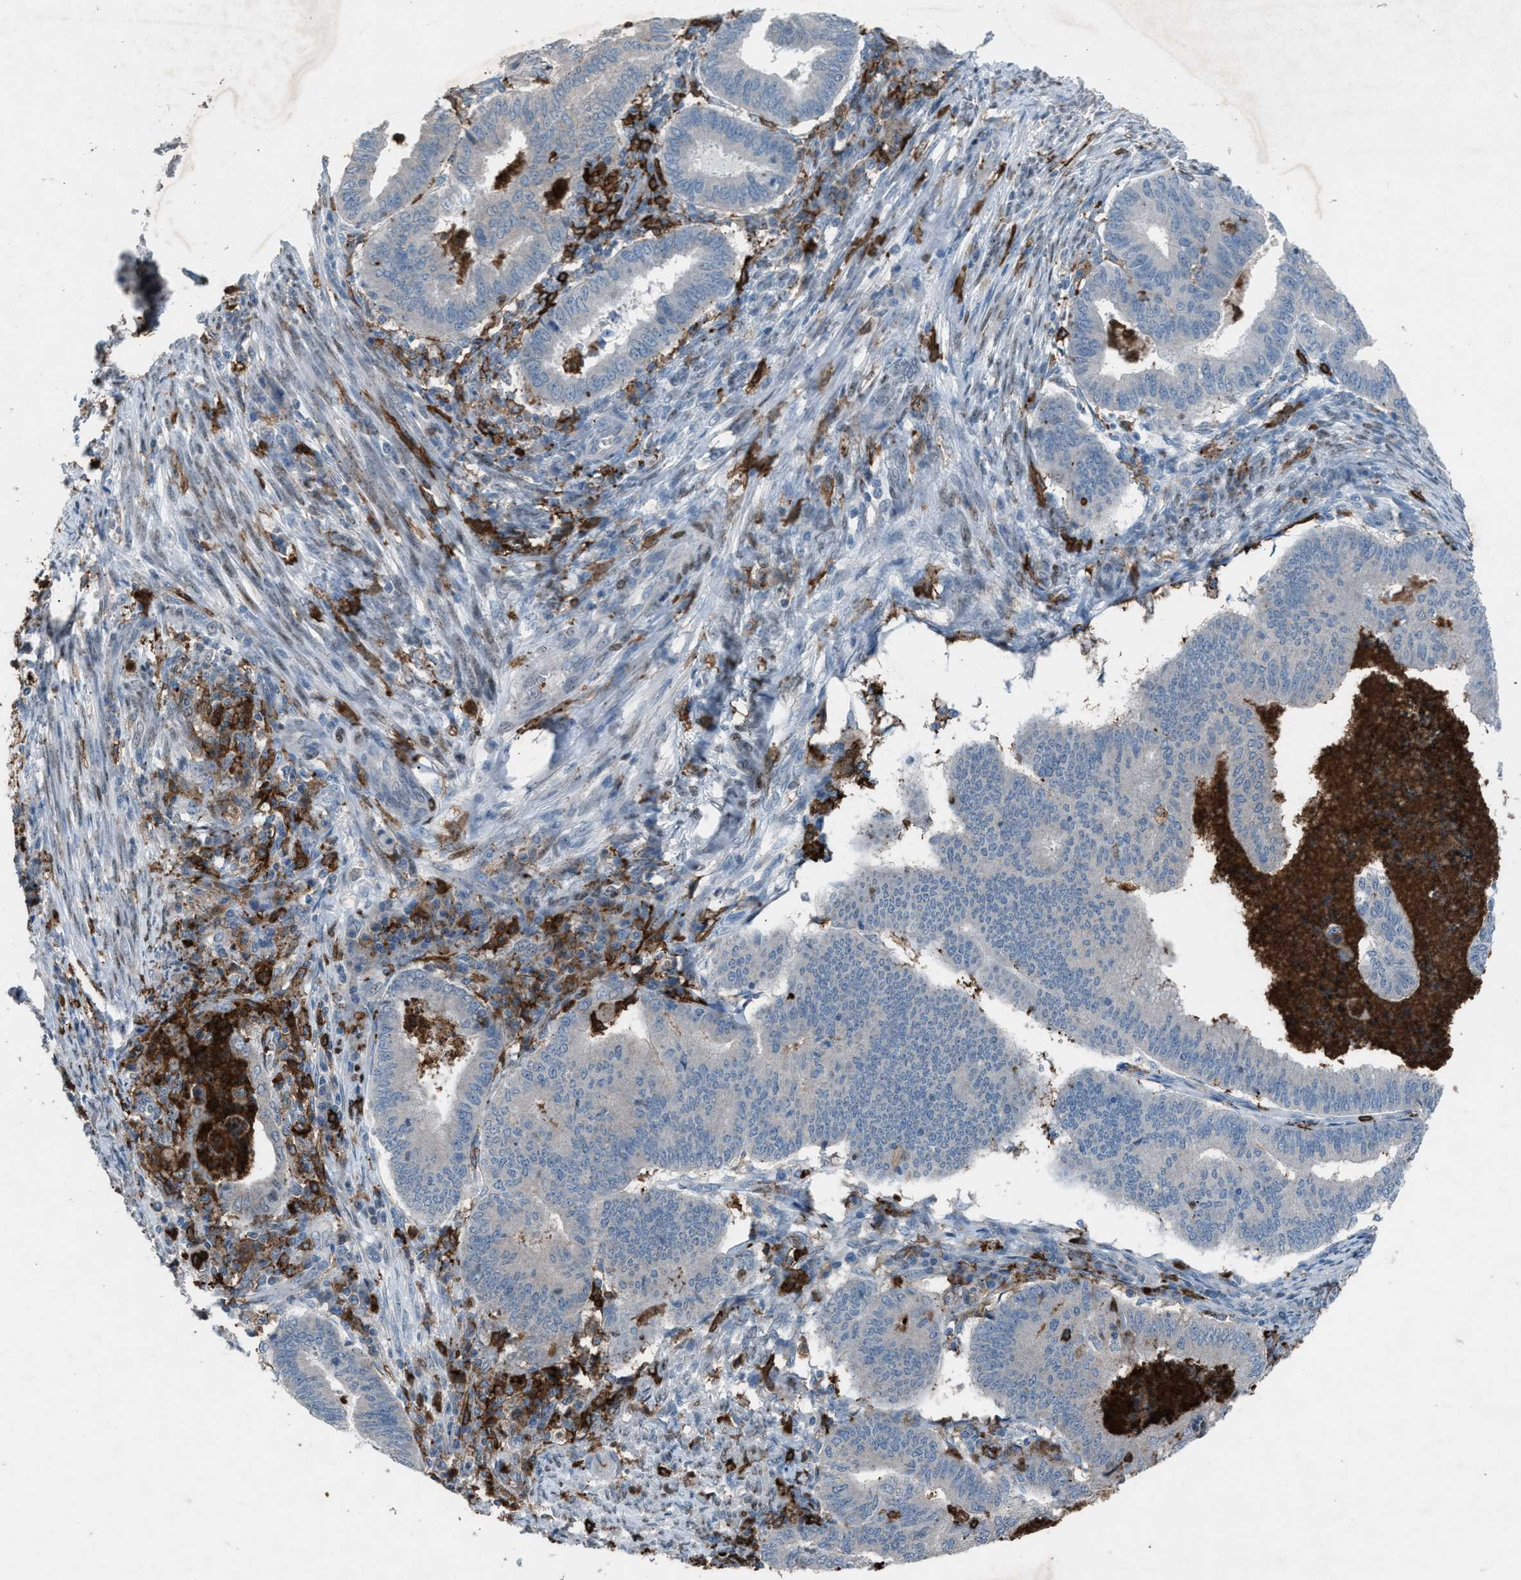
{"staining": {"intensity": "negative", "quantity": "none", "location": "none"}, "tissue": "endometrial cancer", "cell_type": "Tumor cells", "image_type": "cancer", "snomed": [{"axis": "morphology", "description": "Polyp, NOS"}, {"axis": "morphology", "description": "Adenocarcinoma, NOS"}, {"axis": "morphology", "description": "Adenoma, NOS"}, {"axis": "topography", "description": "Endometrium"}], "caption": "Tumor cells show no significant protein expression in endometrial cancer. (DAB IHC with hematoxylin counter stain).", "gene": "FCER1G", "patient": {"sex": "female", "age": 79}}